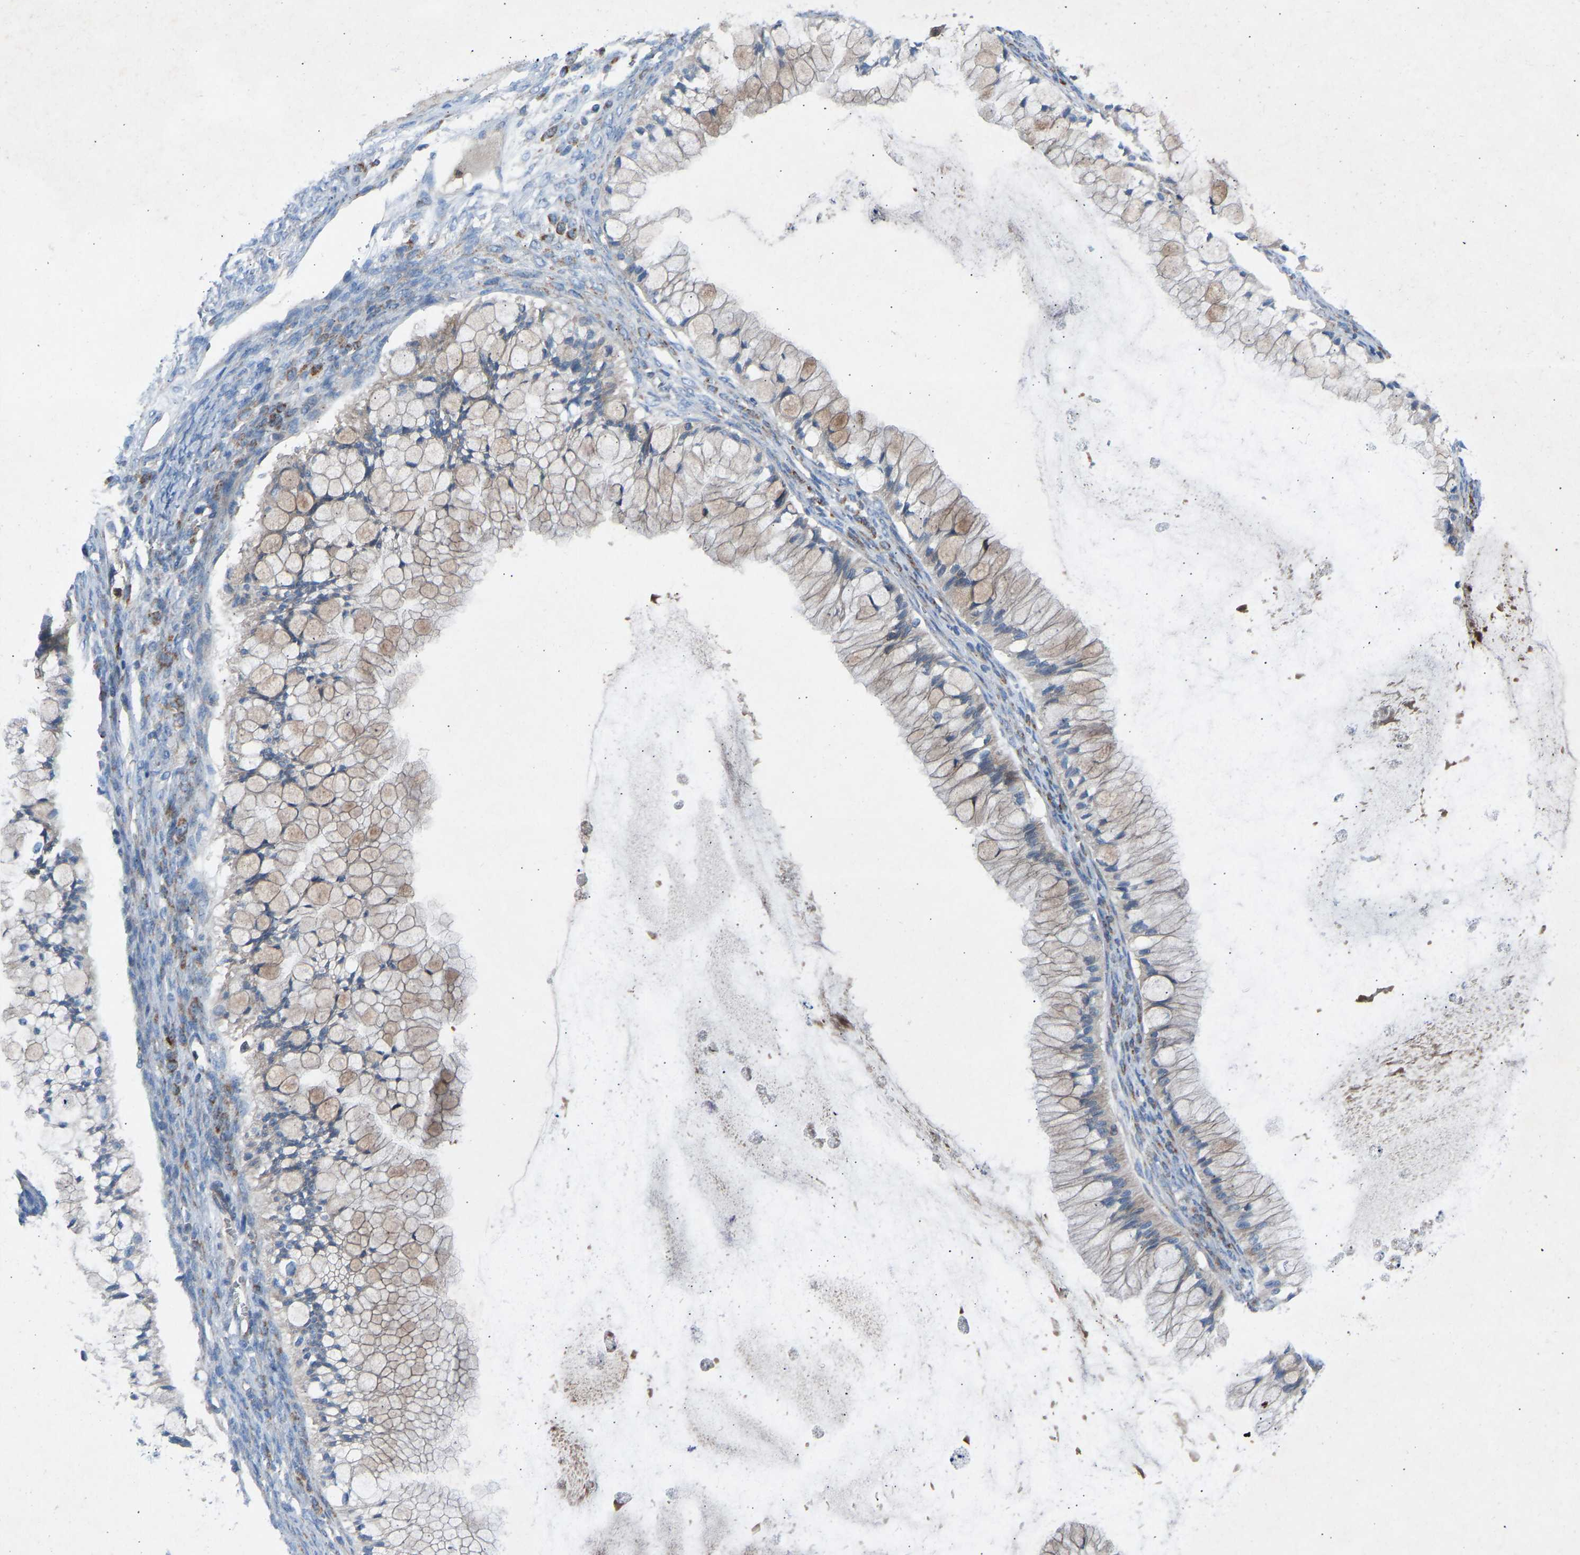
{"staining": {"intensity": "weak", "quantity": "<25%", "location": "cytoplasmic/membranous"}, "tissue": "ovarian cancer", "cell_type": "Tumor cells", "image_type": "cancer", "snomed": [{"axis": "morphology", "description": "Cystadenocarcinoma, mucinous, NOS"}, {"axis": "topography", "description": "Ovary"}], "caption": "Tumor cells are negative for protein expression in human mucinous cystadenocarcinoma (ovarian).", "gene": "GRK6", "patient": {"sex": "female", "age": 57}}